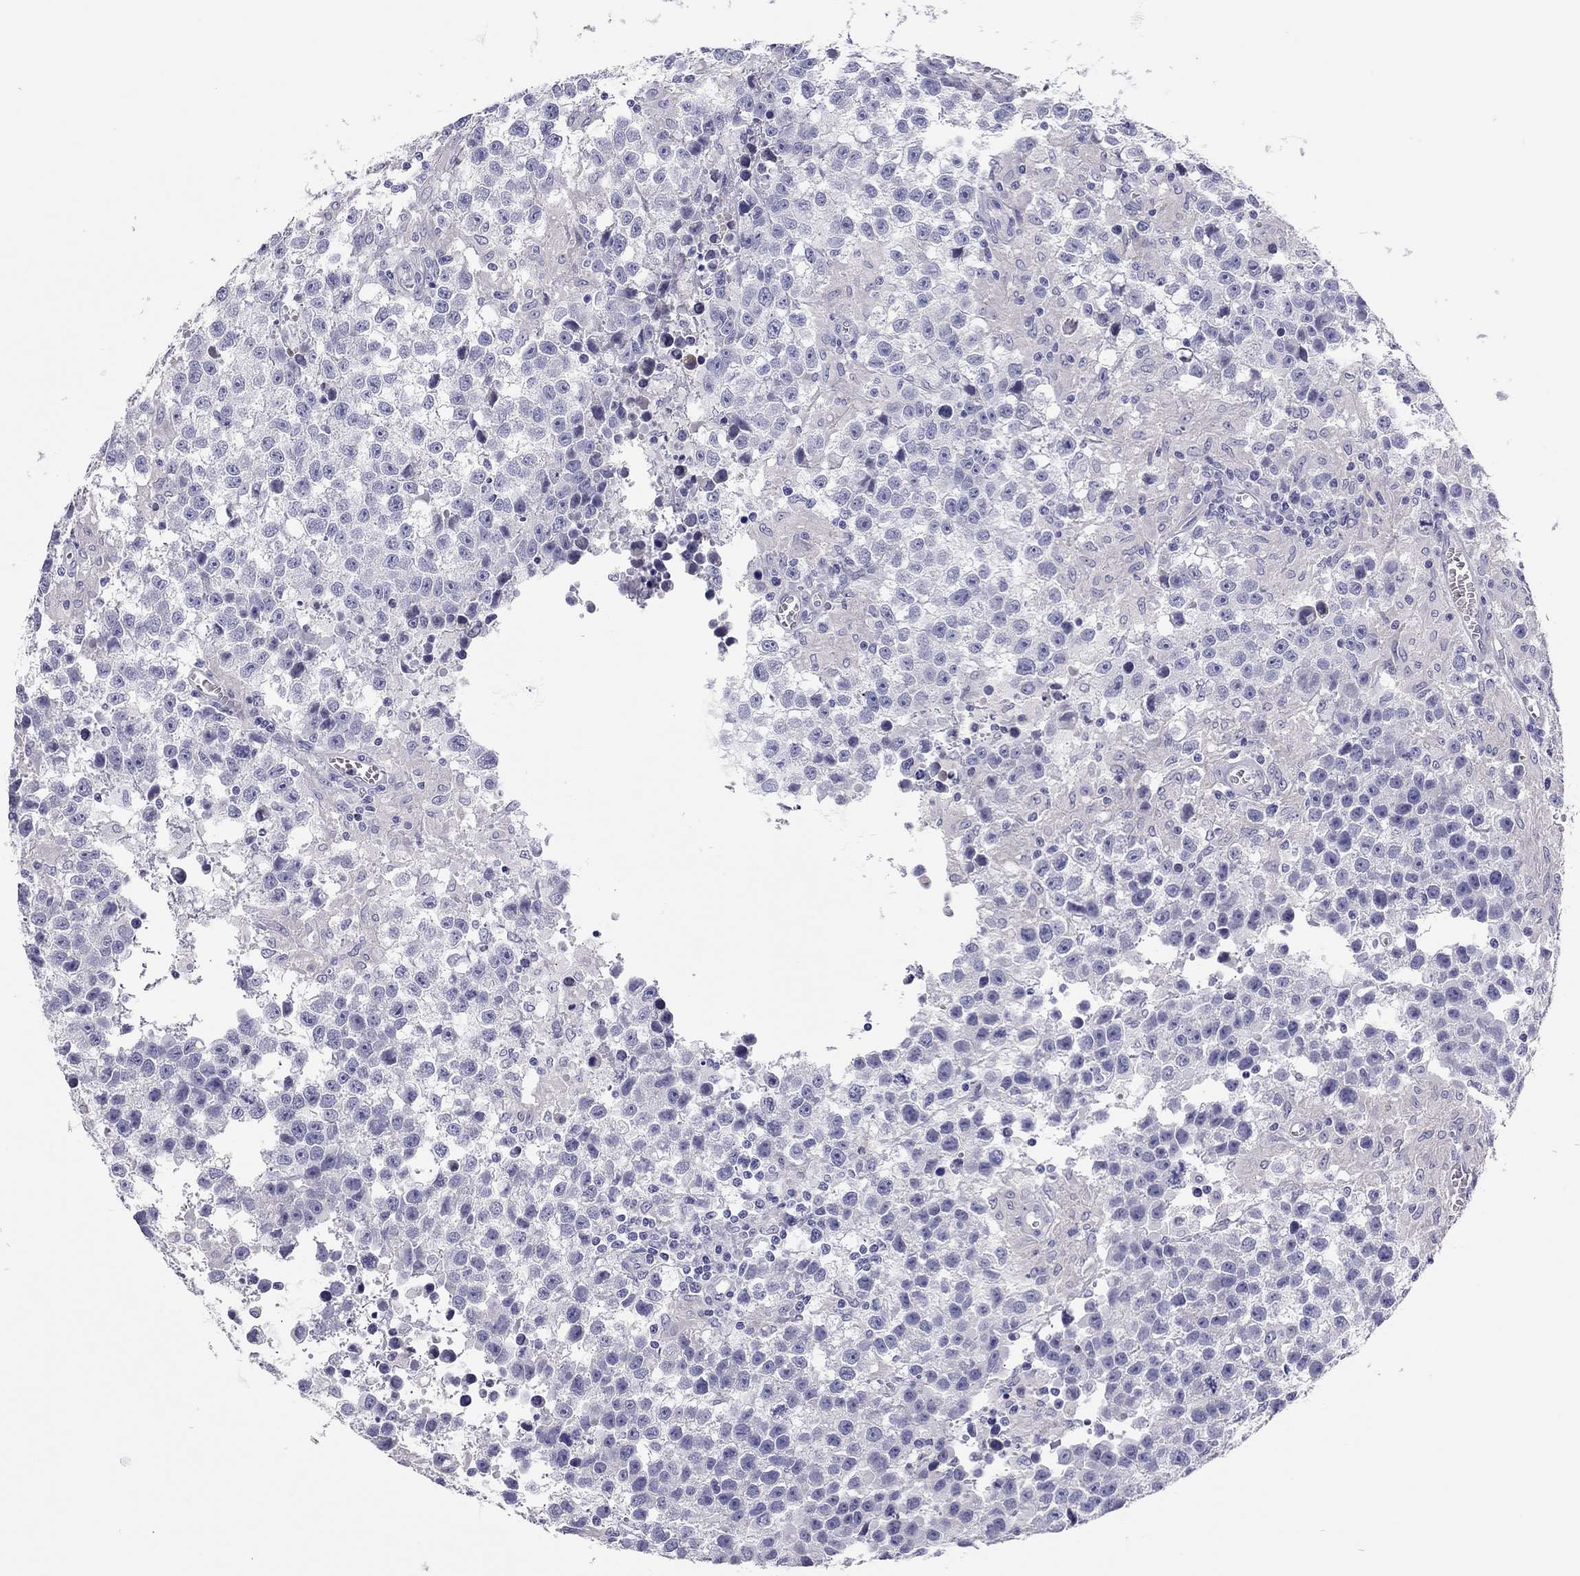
{"staining": {"intensity": "negative", "quantity": "none", "location": "none"}, "tissue": "testis cancer", "cell_type": "Tumor cells", "image_type": "cancer", "snomed": [{"axis": "morphology", "description": "Seminoma, NOS"}, {"axis": "topography", "description": "Testis"}], "caption": "Immunohistochemistry image of human testis seminoma stained for a protein (brown), which displays no staining in tumor cells. Brightfield microscopy of IHC stained with DAB (3,3'-diaminobenzidine) (brown) and hematoxylin (blue), captured at high magnification.", "gene": "SCARB1", "patient": {"sex": "male", "age": 43}}